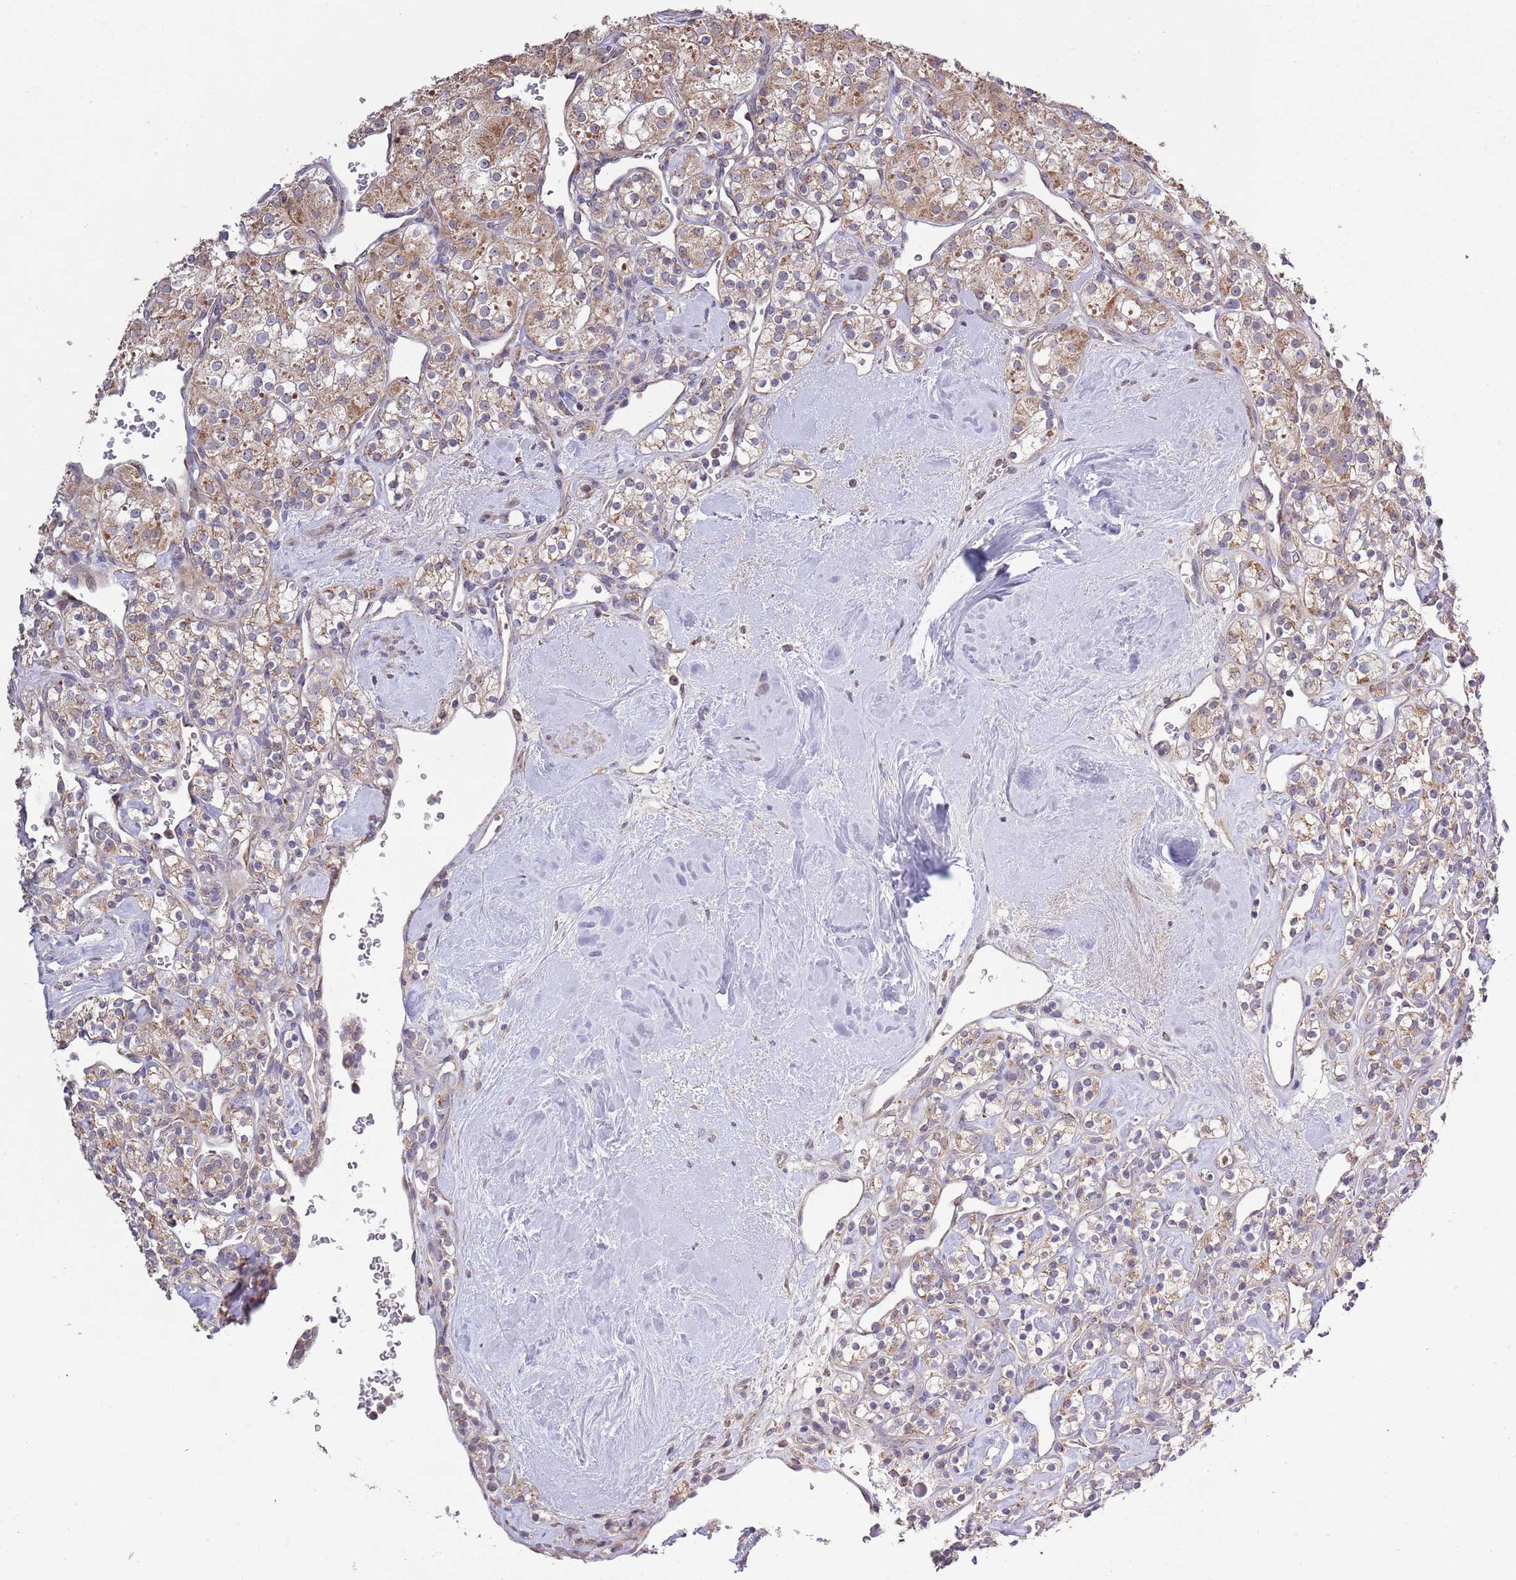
{"staining": {"intensity": "weak", "quantity": ">75%", "location": "cytoplasmic/membranous"}, "tissue": "renal cancer", "cell_type": "Tumor cells", "image_type": "cancer", "snomed": [{"axis": "morphology", "description": "Adenocarcinoma, NOS"}, {"axis": "topography", "description": "Kidney"}], "caption": "Renal cancer stained with a protein marker exhibits weak staining in tumor cells.", "gene": "IVD", "patient": {"sex": "male", "age": 77}}